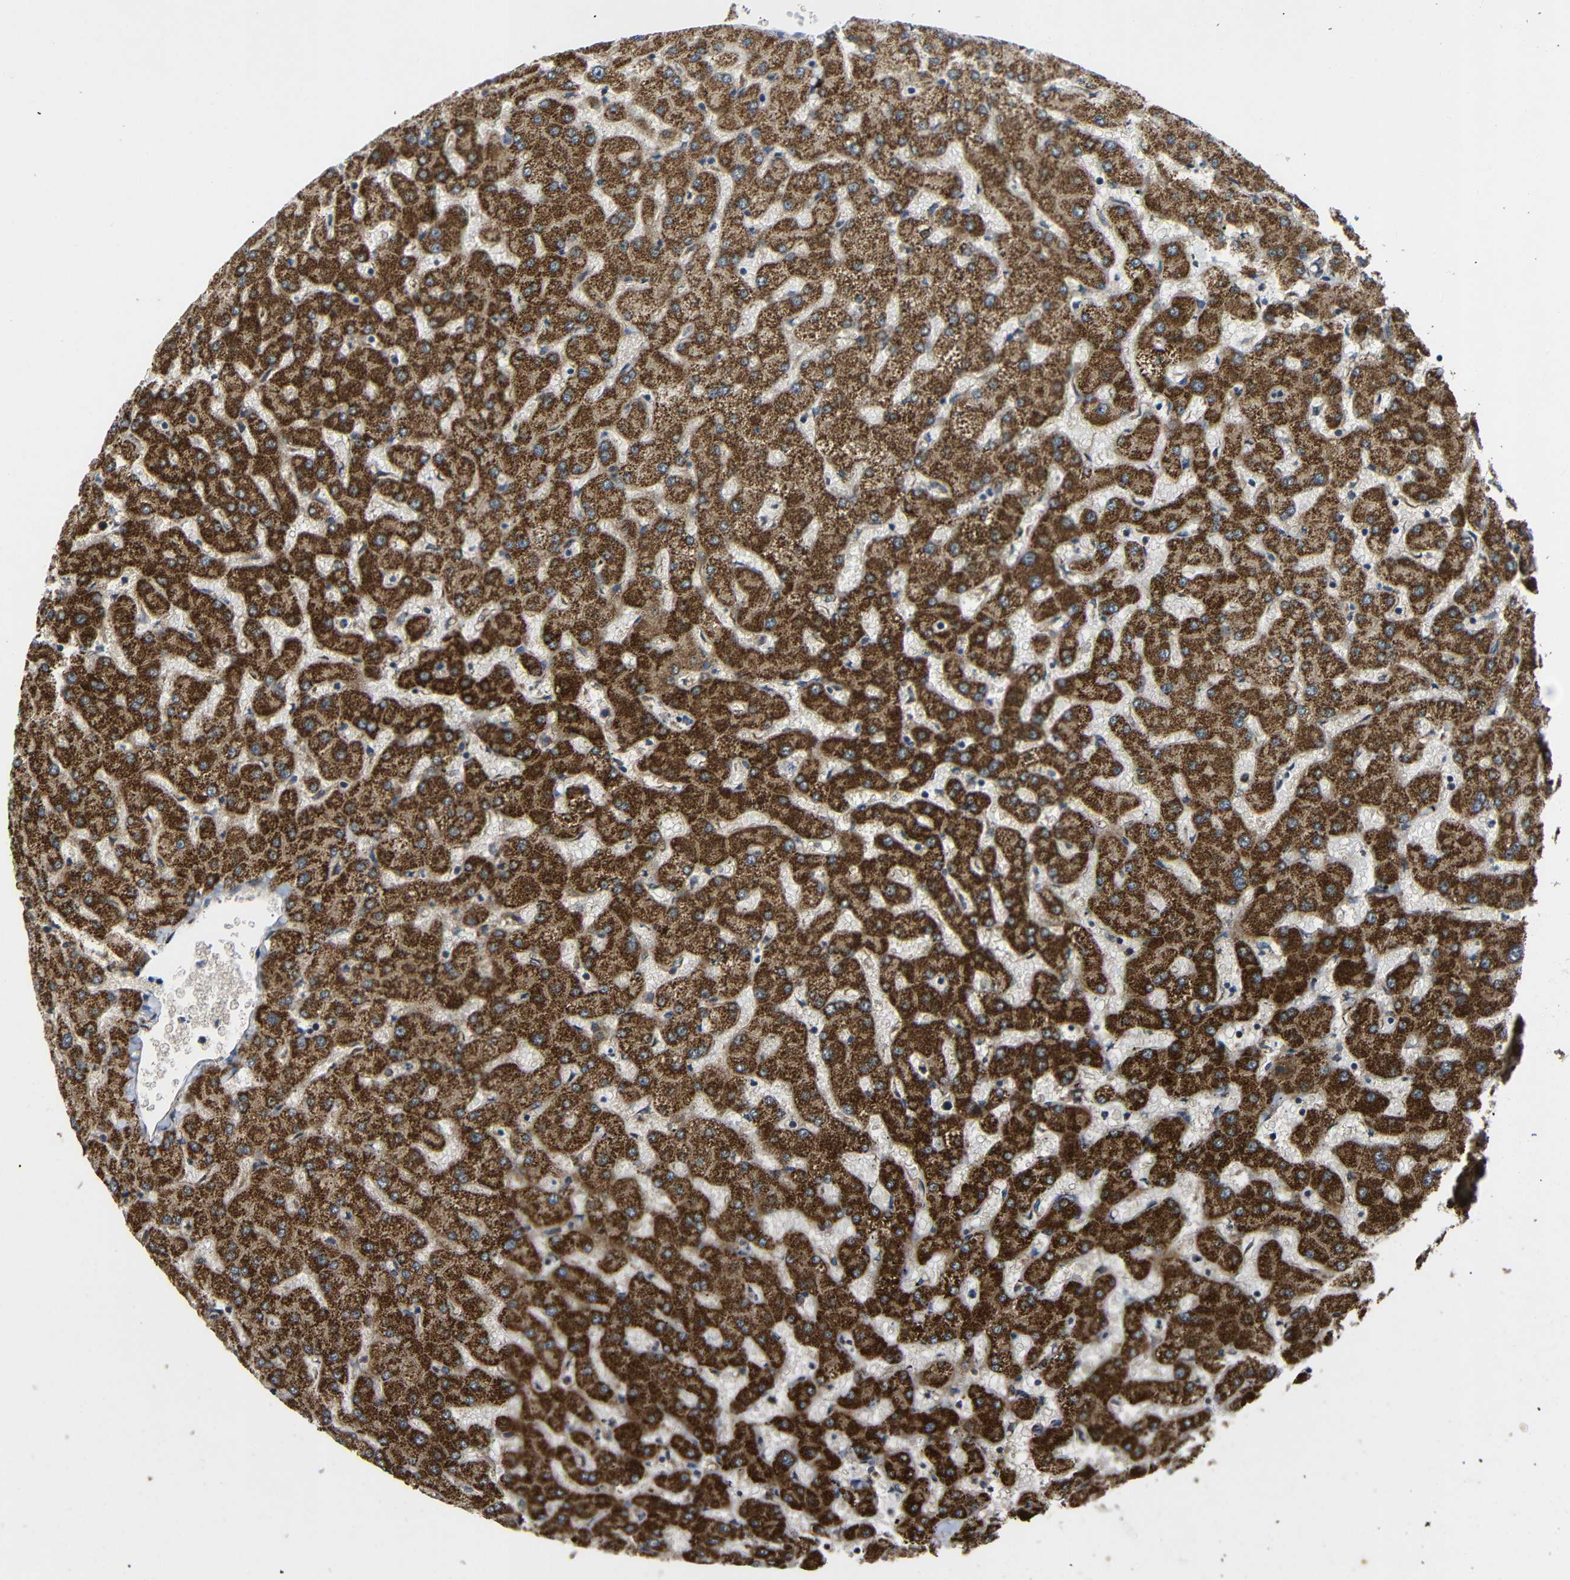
{"staining": {"intensity": "moderate", "quantity": ">75%", "location": "cytoplasmic/membranous"}, "tissue": "liver", "cell_type": "Cholangiocytes", "image_type": "normal", "snomed": [{"axis": "morphology", "description": "Normal tissue, NOS"}, {"axis": "topography", "description": "Liver"}], "caption": "IHC histopathology image of unremarkable liver: liver stained using immunohistochemistry (IHC) shows medium levels of moderate protein expression localized specifically in the cytoplasmic/membranous of cholangiocytes, appearing as a cytoplasmic/membranous brown color.", "gene": "KANK4", "patient": {"sex": "female", "age": 63}}